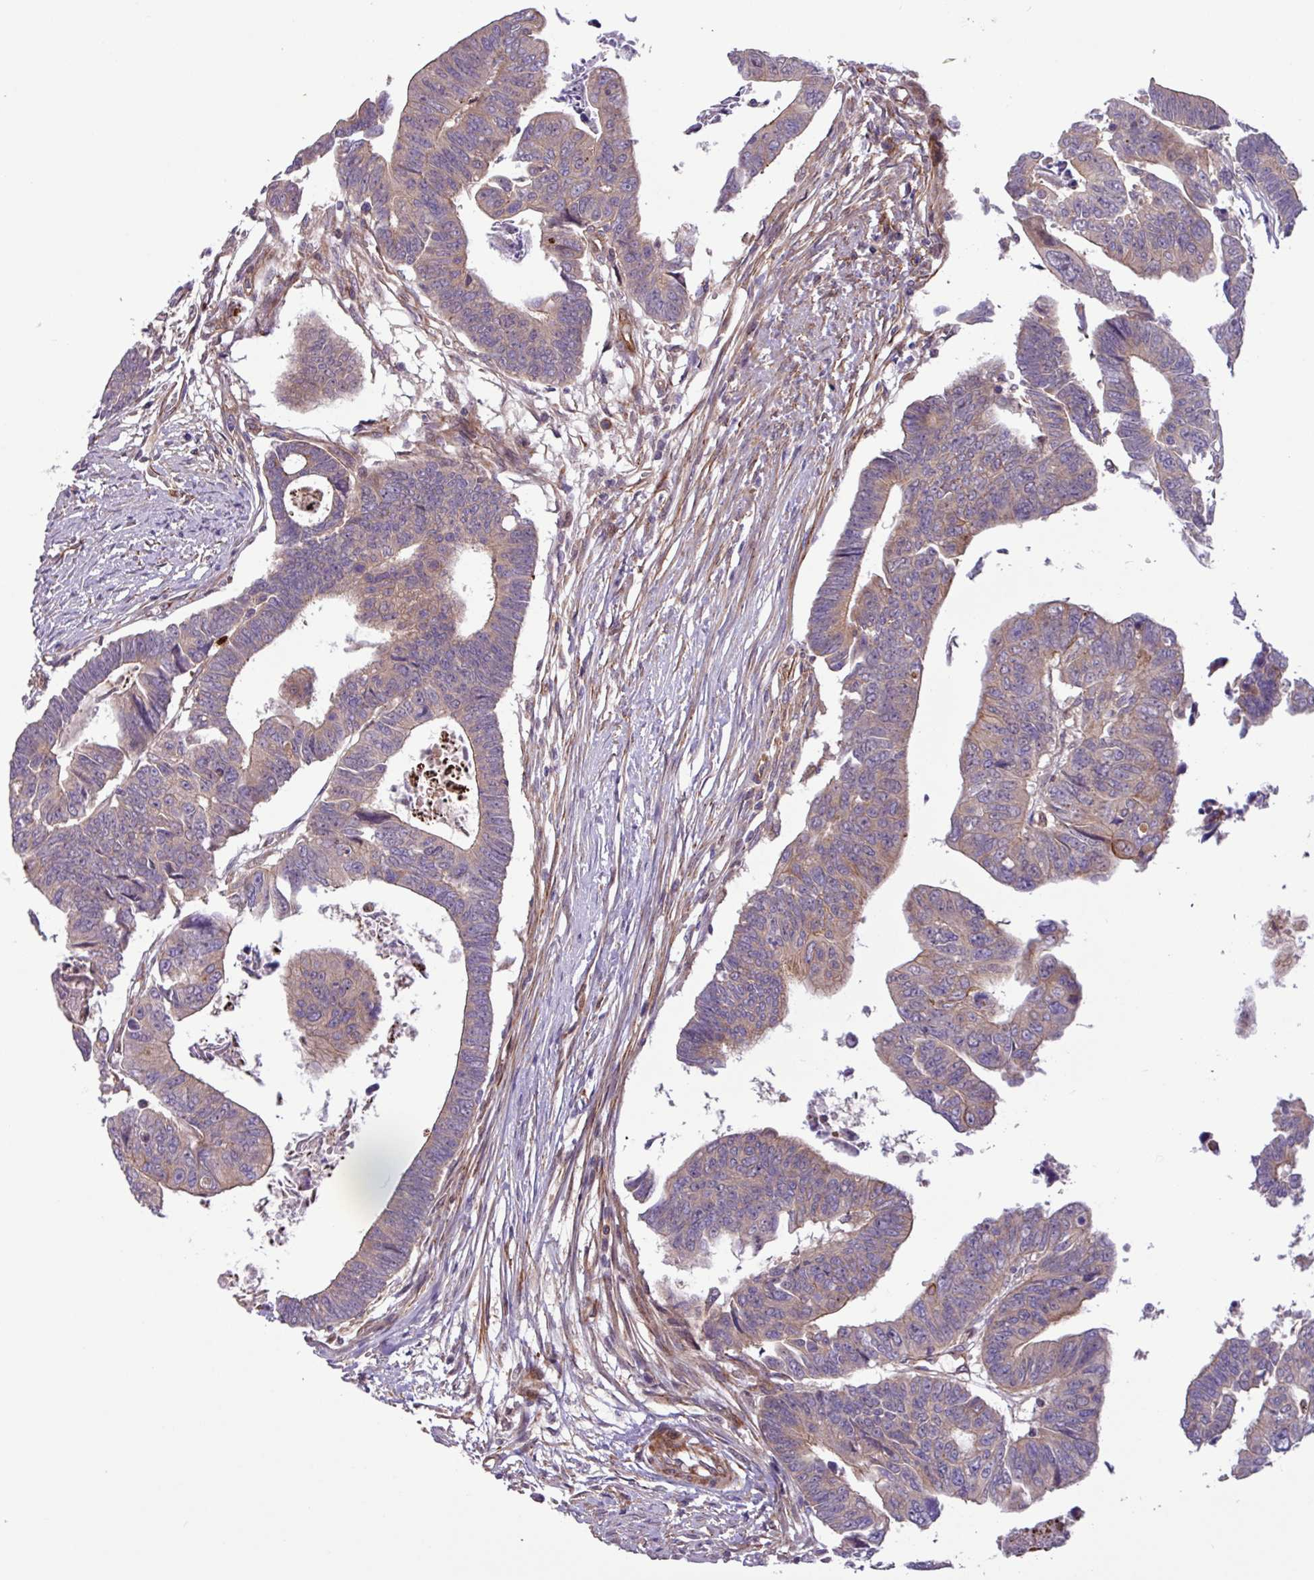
{"staining": {"intensity": "weak", "quantity": "25%-75%", "location": "cytoplasmic/membranous"}, "tissue": "colorectal cancer", "cell_type": "Tumor cells", "image_type": "cancer", "snomed": [{"axis": "morphology", "description": "Adenocarcinoma, NOS"}, {"axis": "topography", "description": "Rectum"}], "caption": "The immunohistochemical stain shows weak cytoplasmic/membranous positivity in tumor cells of colorectal cancer (adenocarcinoma) tissue.", "gene": "CNTRL", "patient": {"sex": "female", "age": 65}}